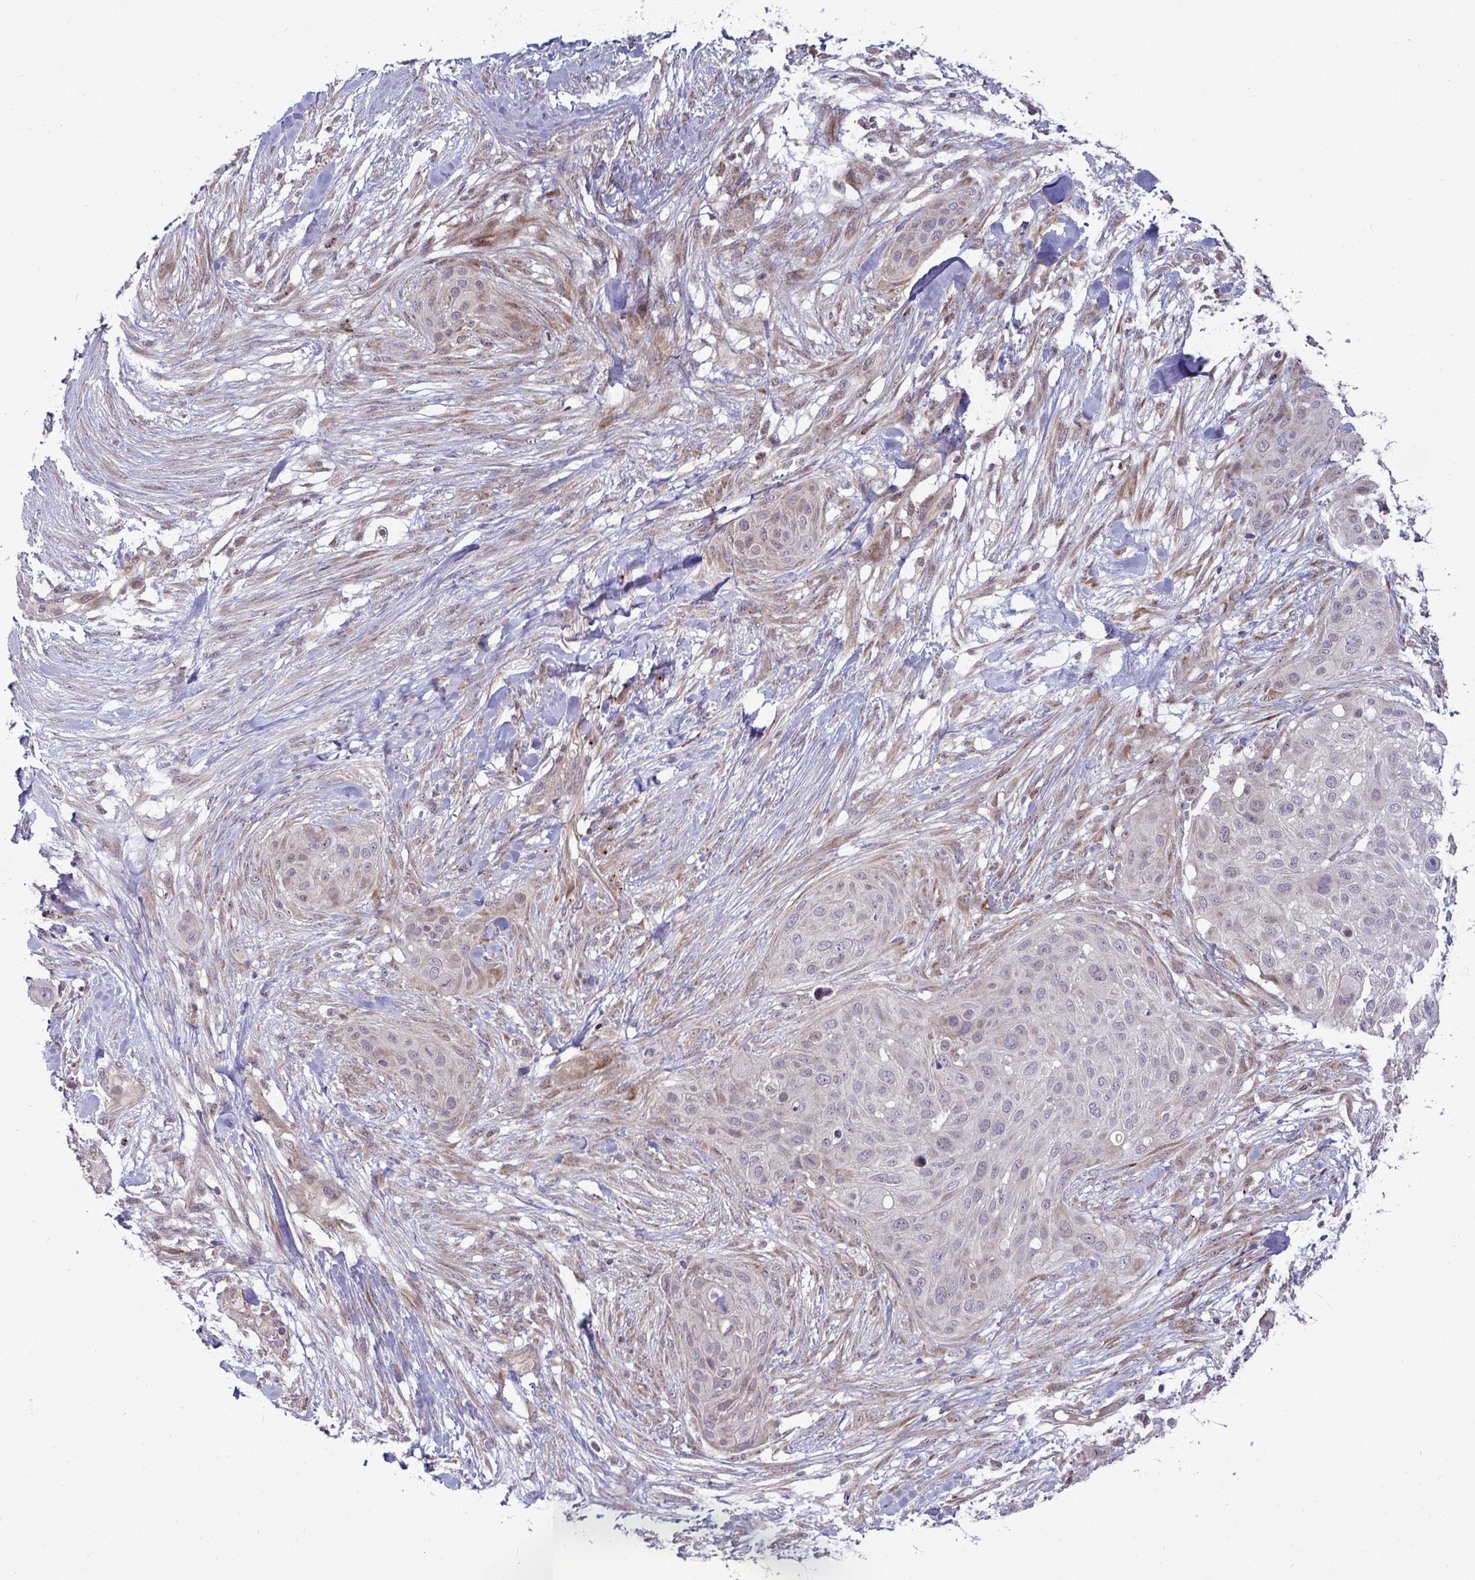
{"staining": {"intensity": "negative", "quantity": "none", "location": "none"}, "tissue": "skin cancer", "cell_type": "Tumor cells", "image_type": "cancer", "snomed": [{"axis": "morphology", "description": "Squamous cell carcinoma, NOS"}, {"axis": "topography", "description": "Skin"}], "caption": "A high-resolution histopathology image shows IHC staining of skin cancer (squamous cell carcinoma), which reveals no significant positivity in tumor cells.", "gene": "TRIM44", "patient": {"sex": "female", "age": 87}}